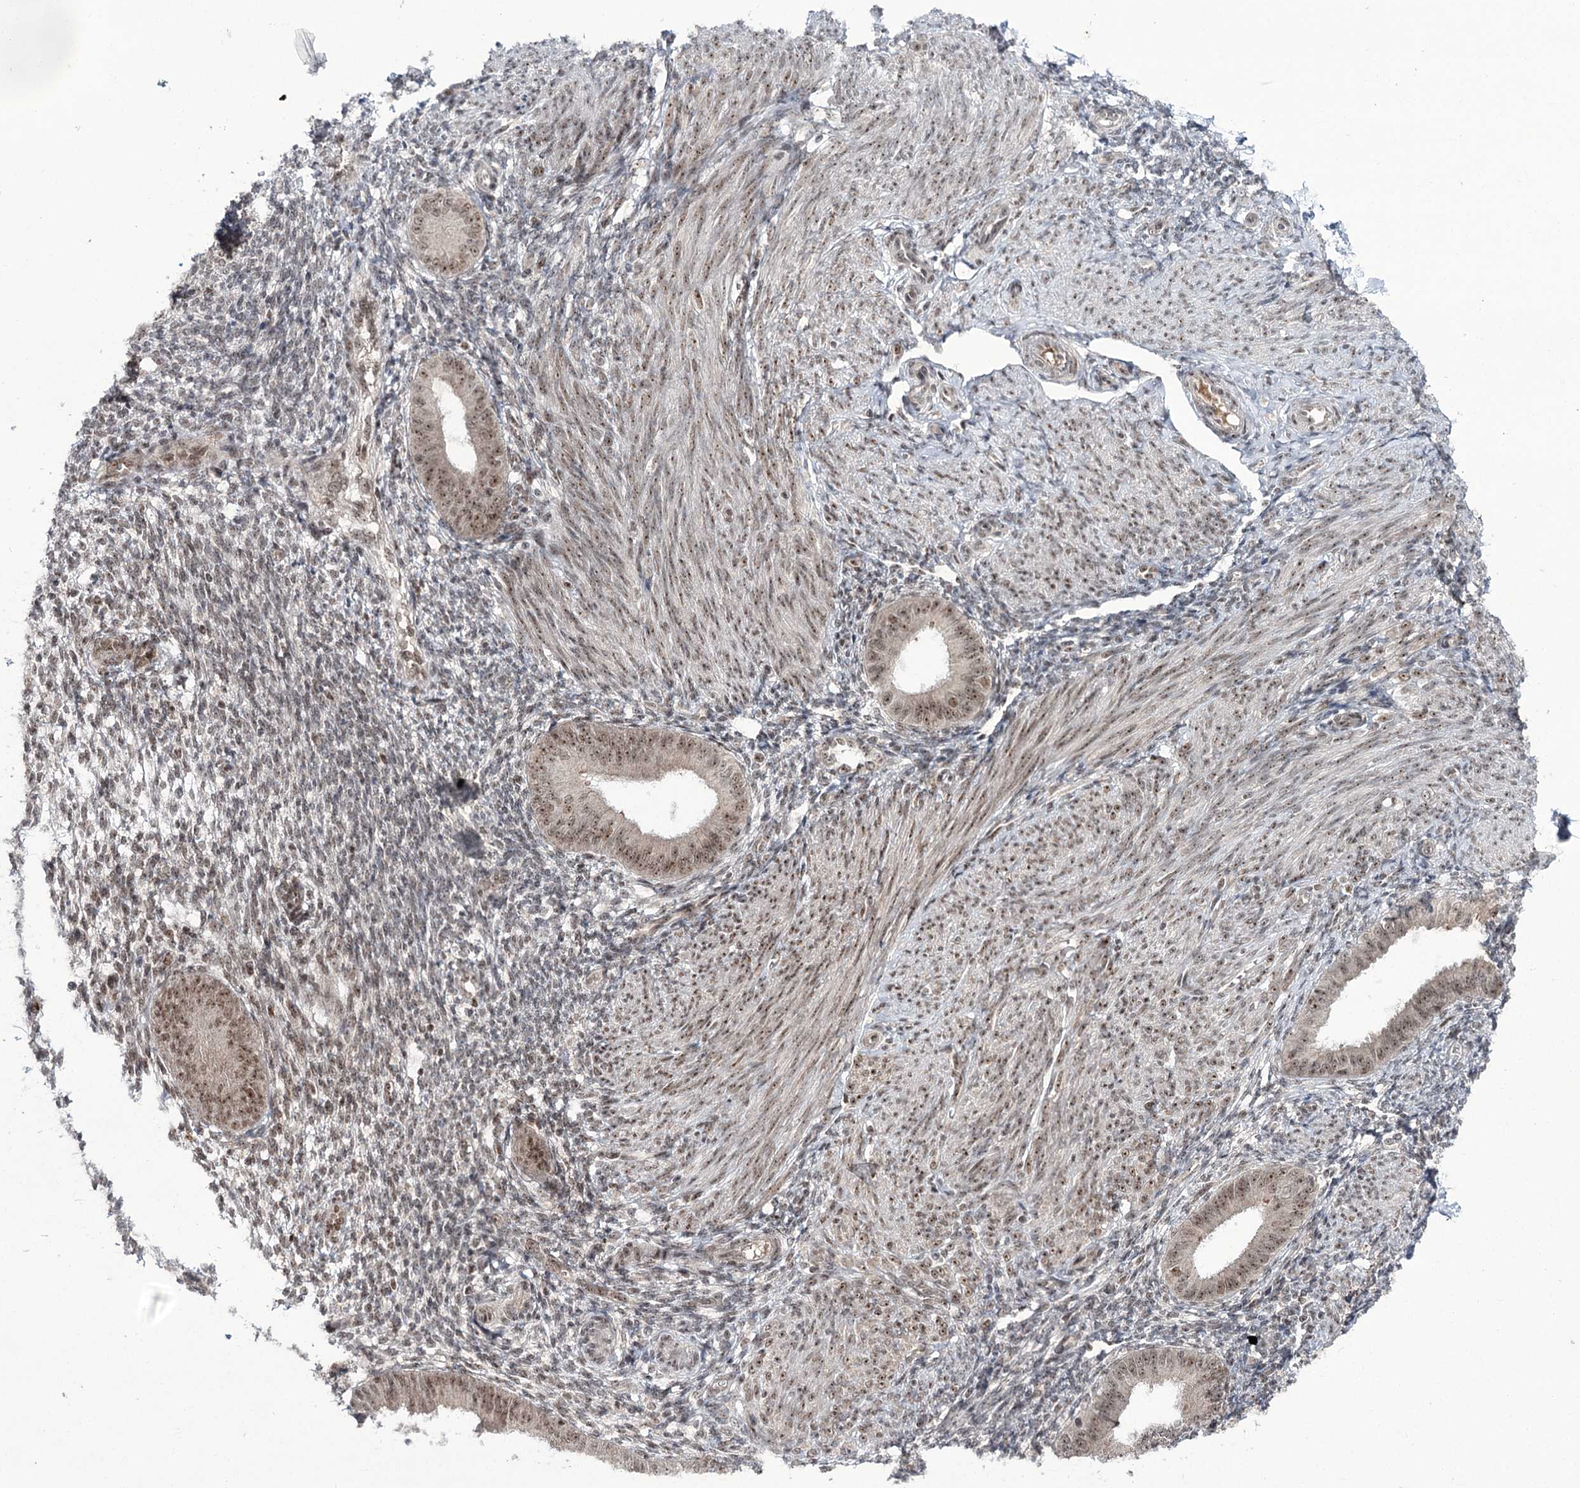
{"staining": {"intensity": "weak", "quantity": "<25%", "location": "nuclear"}, "tissue": "endometrium", "cell_type": "Cells in endometrial stroma", "image_type": "normal", "snomed": [{"axis": "morphology", "description": "Normal tissue, NOS"}, {"axis": "topography", "description": "Uterus"}, {"axis": "topography", "description": "Endometrium"}], "caption": "This histopathology image is of unremarkable endometrium stained with IHC to label a protein in brown with the nuclei are counter-stained blue. There is no staining in cells in endometrial stroma. The staining is performed using DAB brown chromogen with nuclei counter-stained in using hematoxylin.", "gene": "ERCC3", "patient": {"sex": "female", "age": 48}}